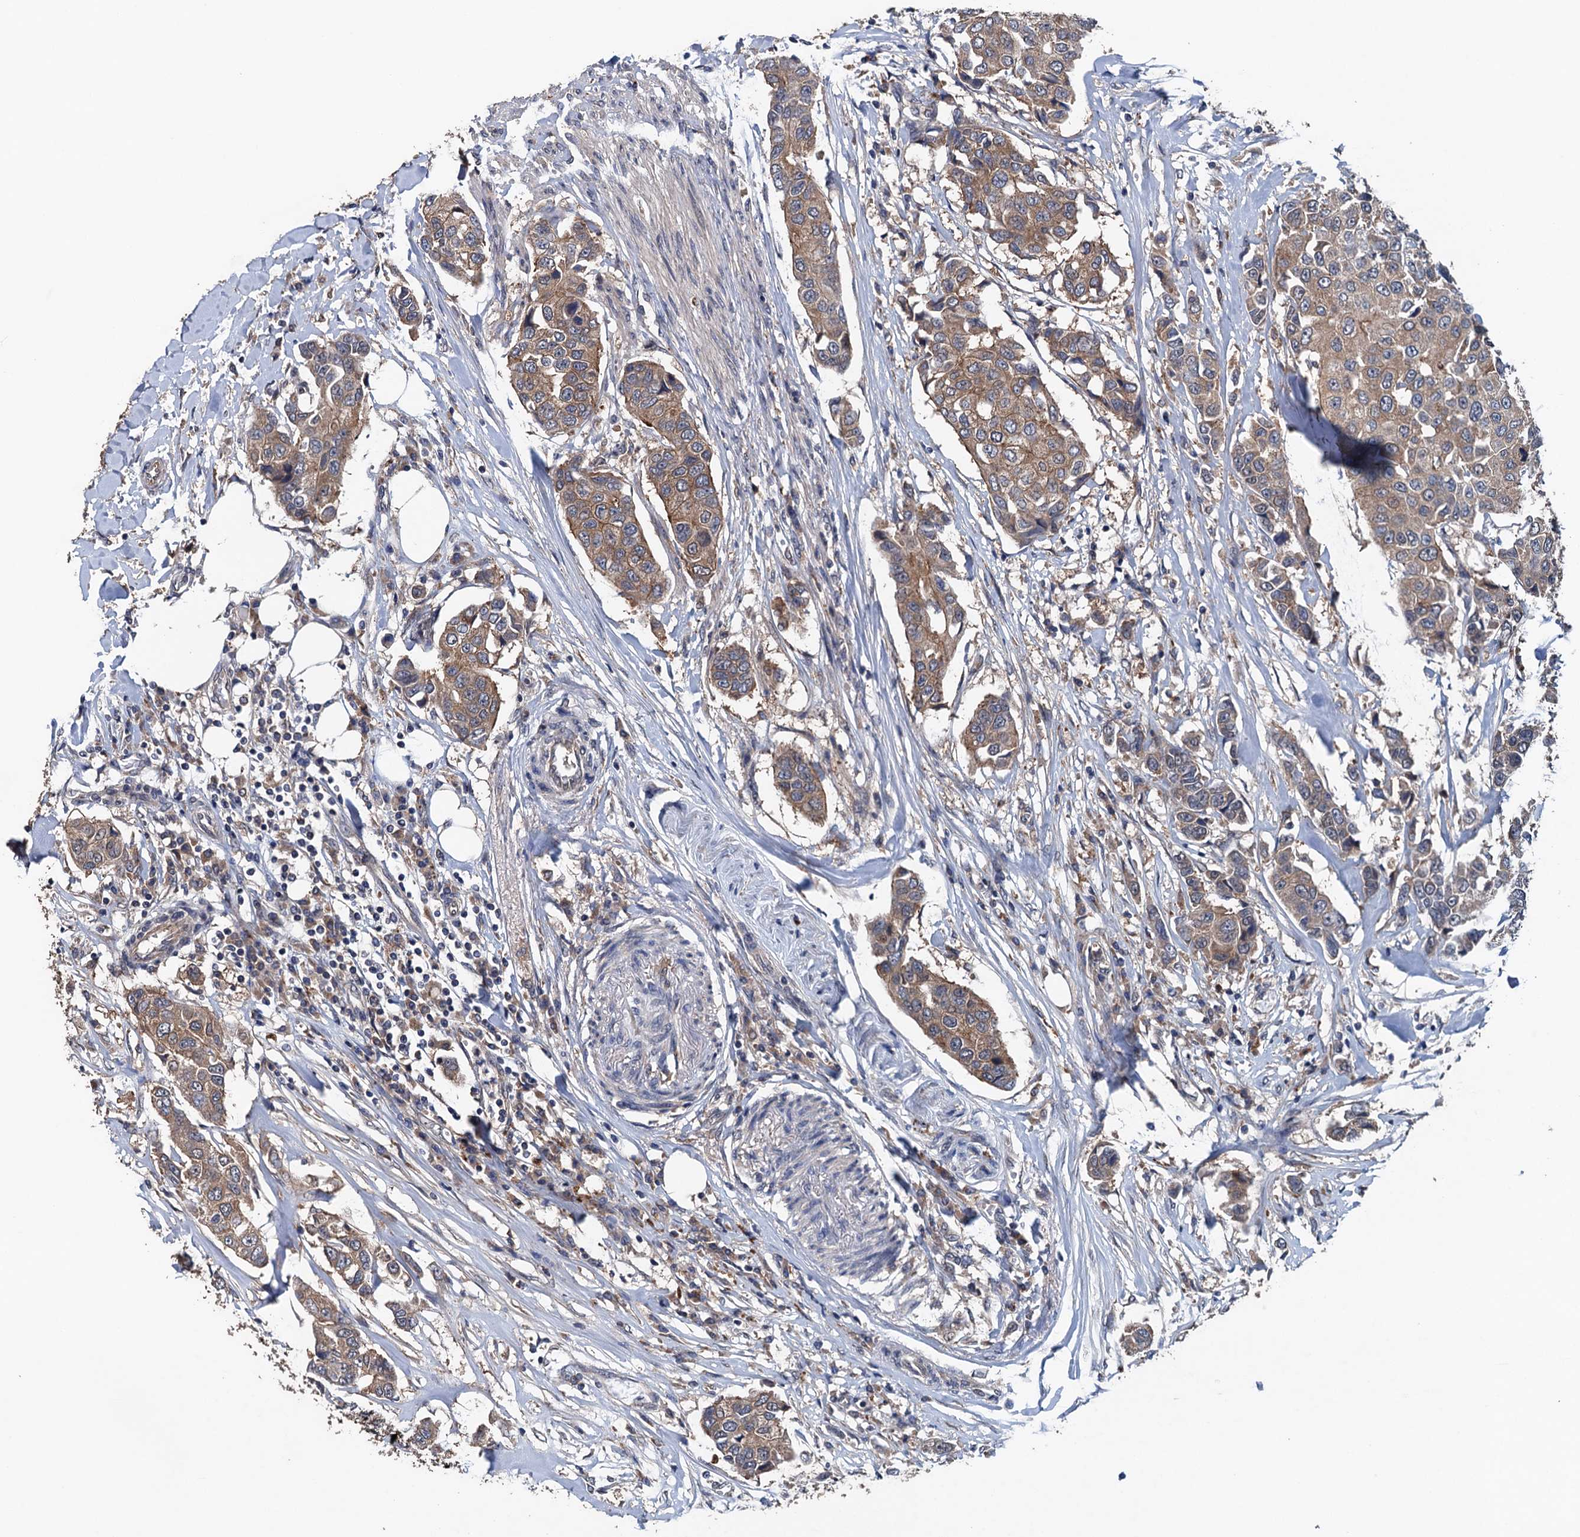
{"staining": {"intensity": "moderate", "quantity": ">75%", "location": "cytoplasmic/membranous"}, "tissue": "breast cancer", "cell_type": "Tumor cells", "image_type": "cancer", "snomed": [{"axis": "morphology", "description": "Duct carcinoma"}, {"axis": "topography", "description": "Breast"}], "caption": "This is an image of immunohistochemistry staining of breast intraductal carcinoma, which shows moderate staining in the cytoplasmic/membranous of tumor cells.", "gene": "BLTP3B", "patient": {"sex": "female", "age": 80}}